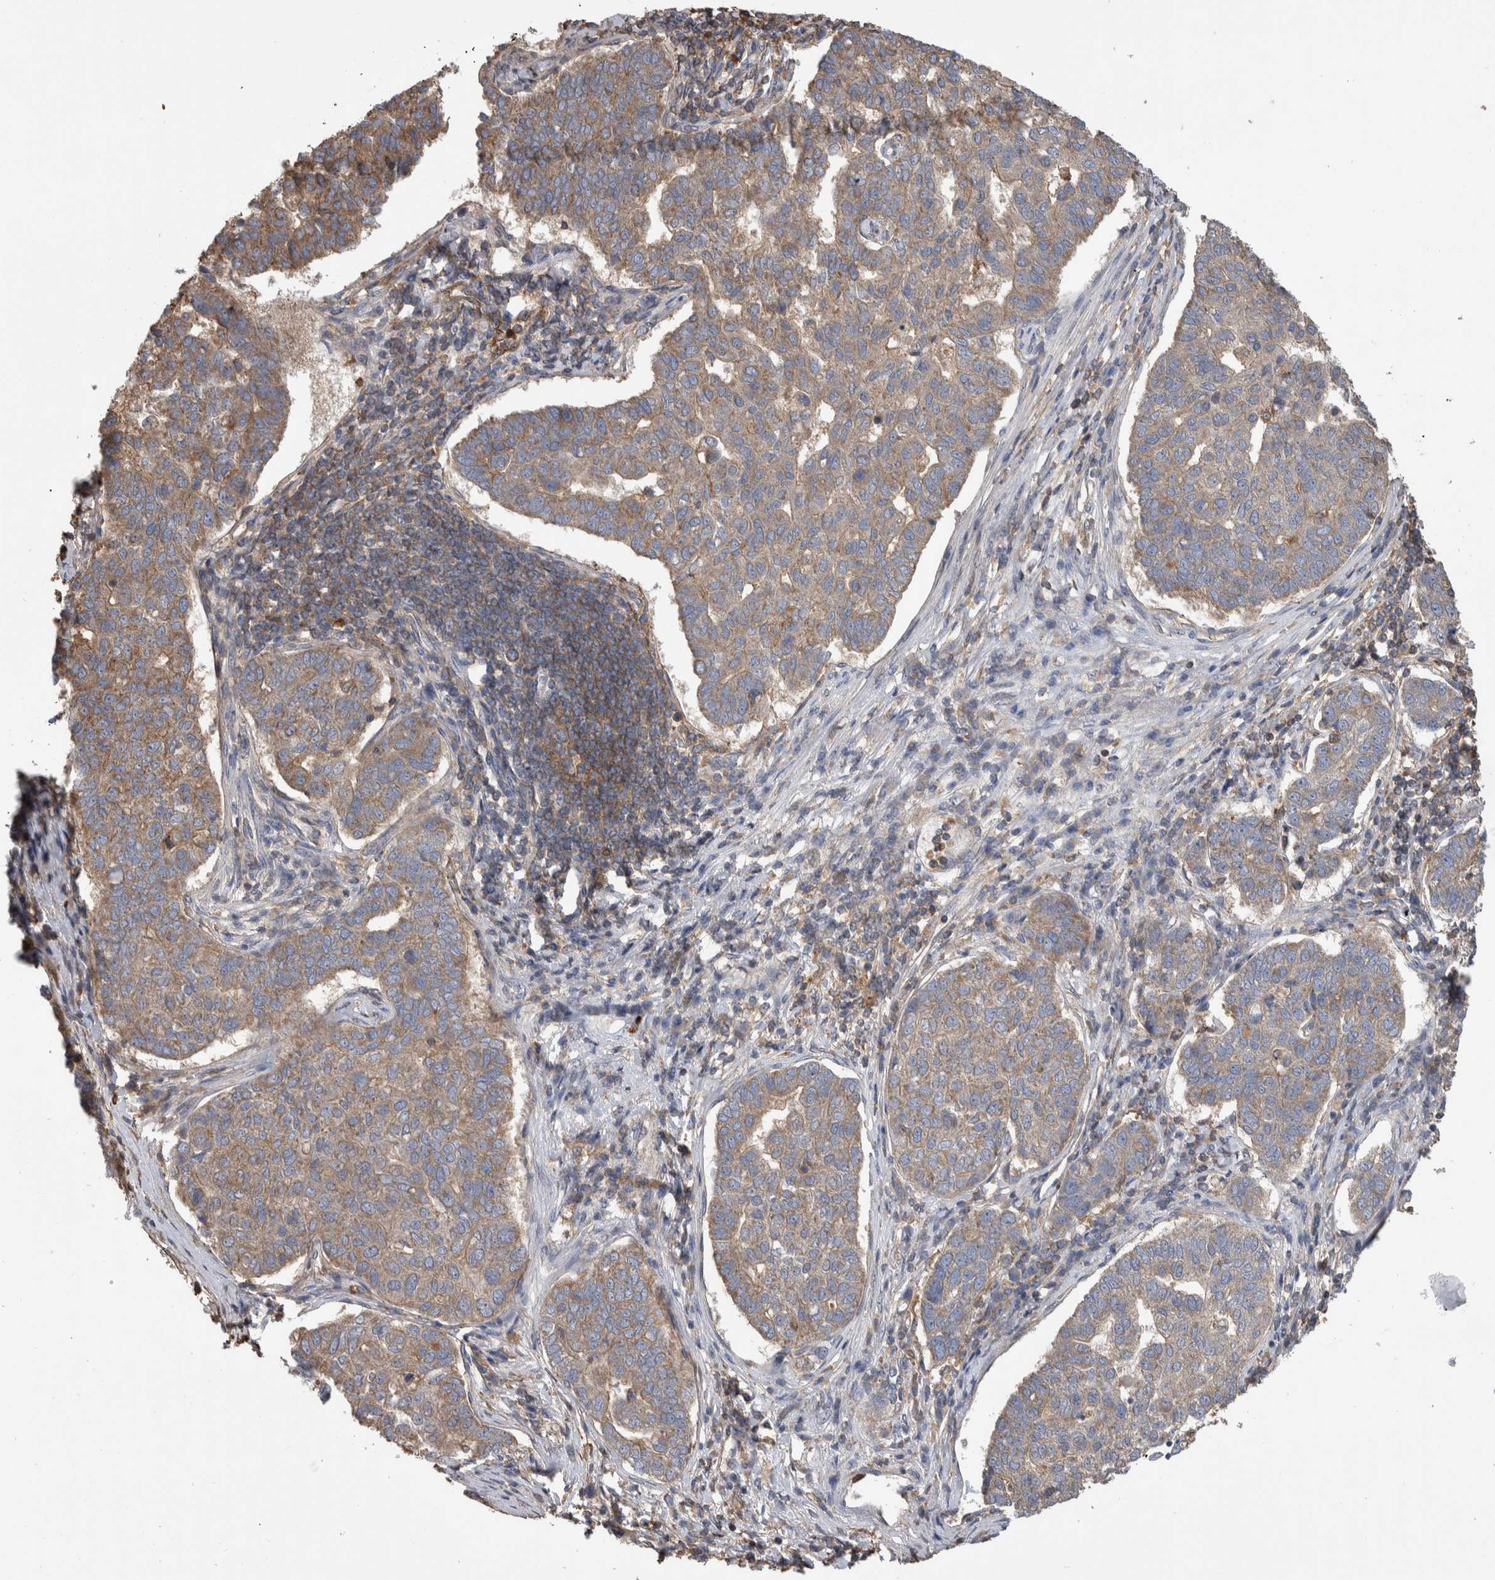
{"staining": {"intensity": "weak", "quantity": ">75%", "location": "cytoplasmic/membranous"}, "tissue": "pancreatic cancer", "cell_type": "Tumor cells", "image_type": "cancer", "snomed": [{"axis": "morphology", "description": "Adenocarcinoma, NOS"}, {"axis": "topography", "description": "Pancreas"}], "caption": "This photomicrograph exhibits adenocarcinoma (pancreatic) stained with immunohistochemistry to label a protein in brown. The cytoplasmic/membranous of tumor cells show weak positivity for the protein. Nuclei are counter-stained blue.", "gene": "SDCBP", "patient": {"sex": "female", "age": 61}}